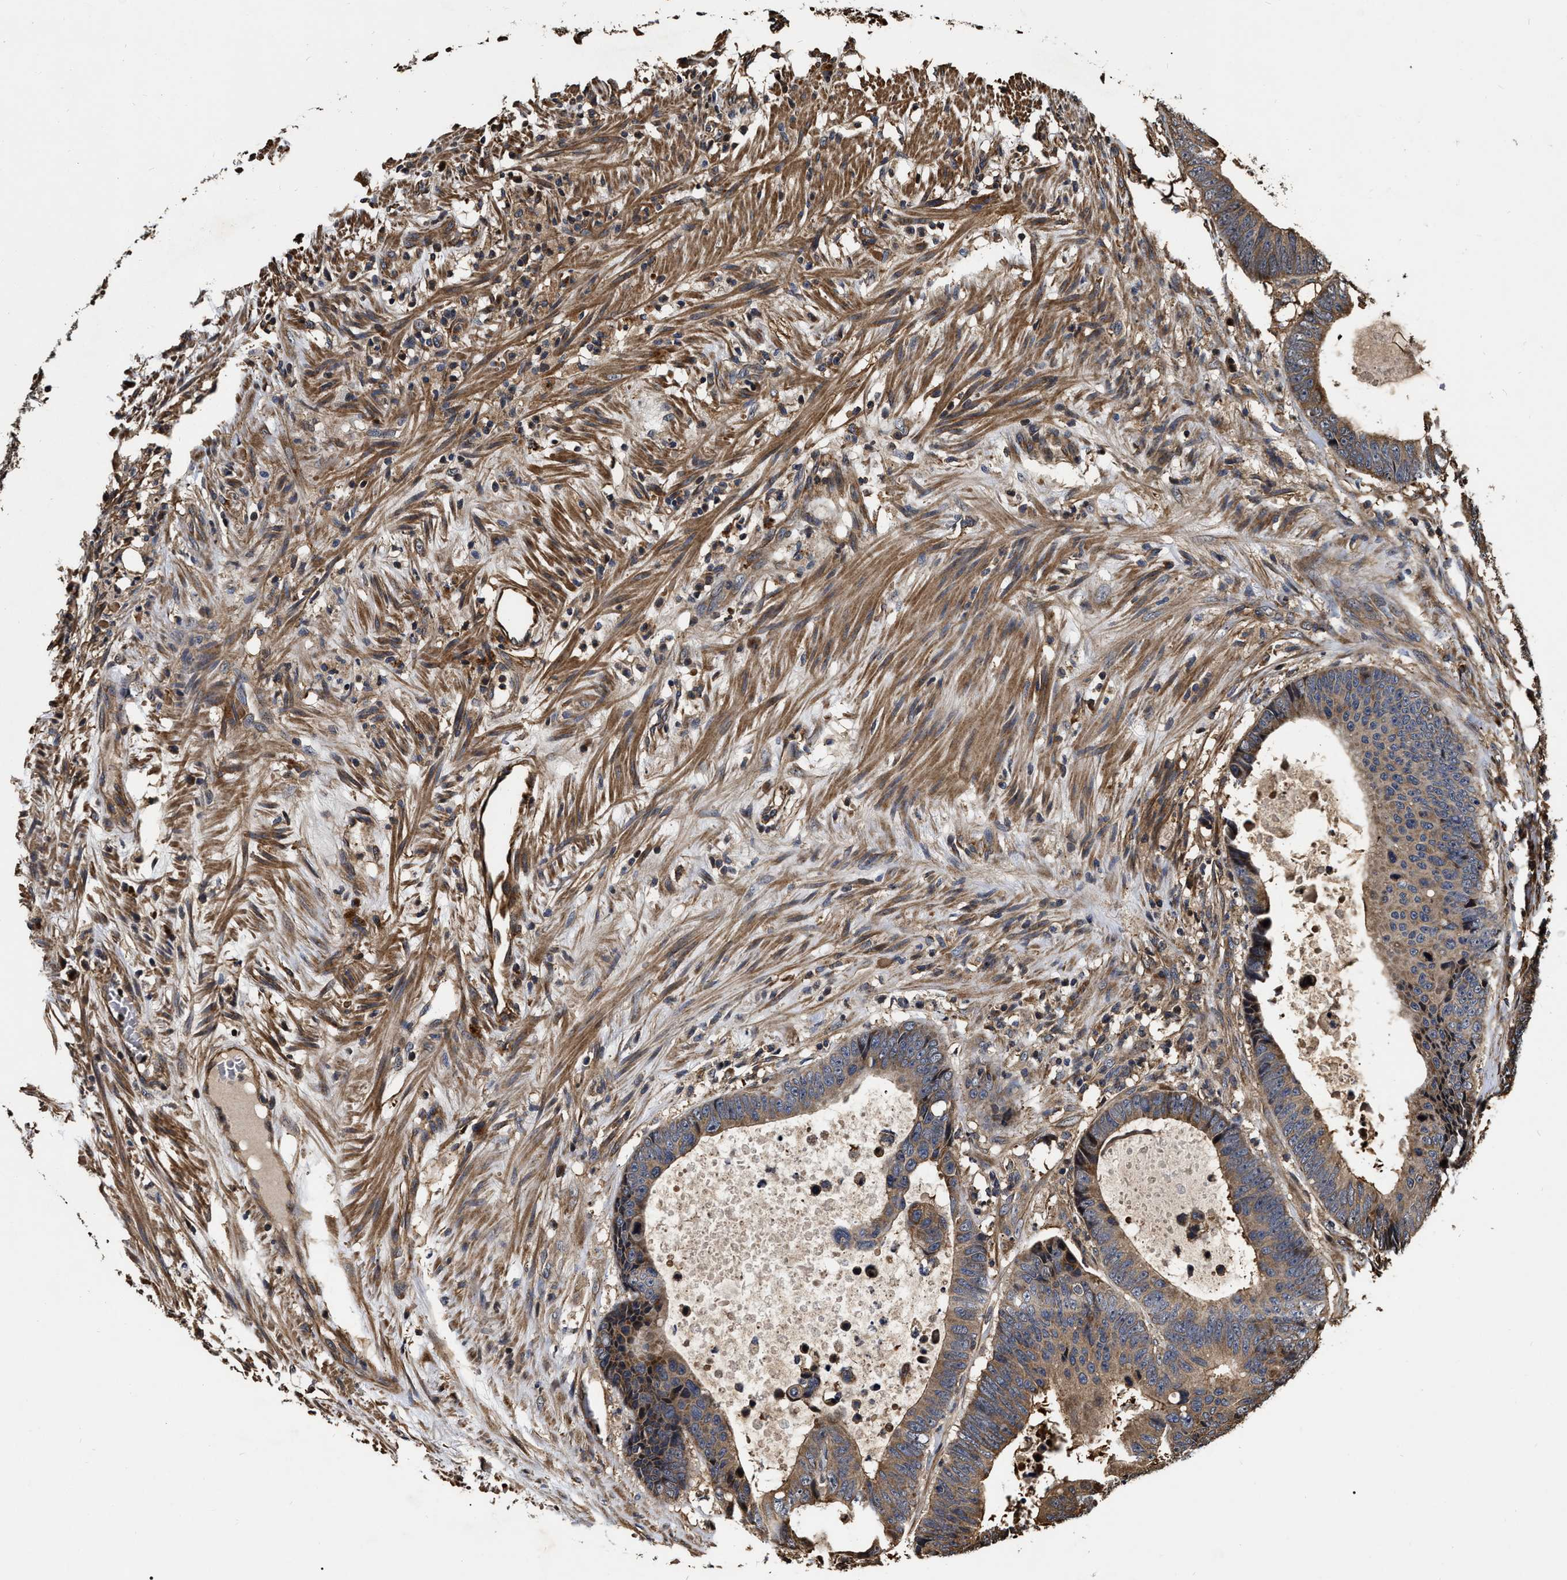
{"staining": {"intensity": "moderate", "quantity": ">75%", "location": "cytoplasmic/membranous"}, "tissue": "colorectal cancer", "cell_type": "Tumor cells", "image_type": "cancer", "snomed": [{"axis": "morphology", "description": "Adenocarcinoma, NOS"}, {"axis": "topography", "description": "Colon"}], "caption": "A high-resolution micrograph shows immunohistochemistry staining of colorectal adenocarcinoma, which demonstrates moderate cytoplasmic/membranous positivity in about >75% of tumor cells. (DAB IHC with brightfield microscopy, high magnification).", "gene": "ABCG8", "patient": {"sex": "male", "age": 56}}